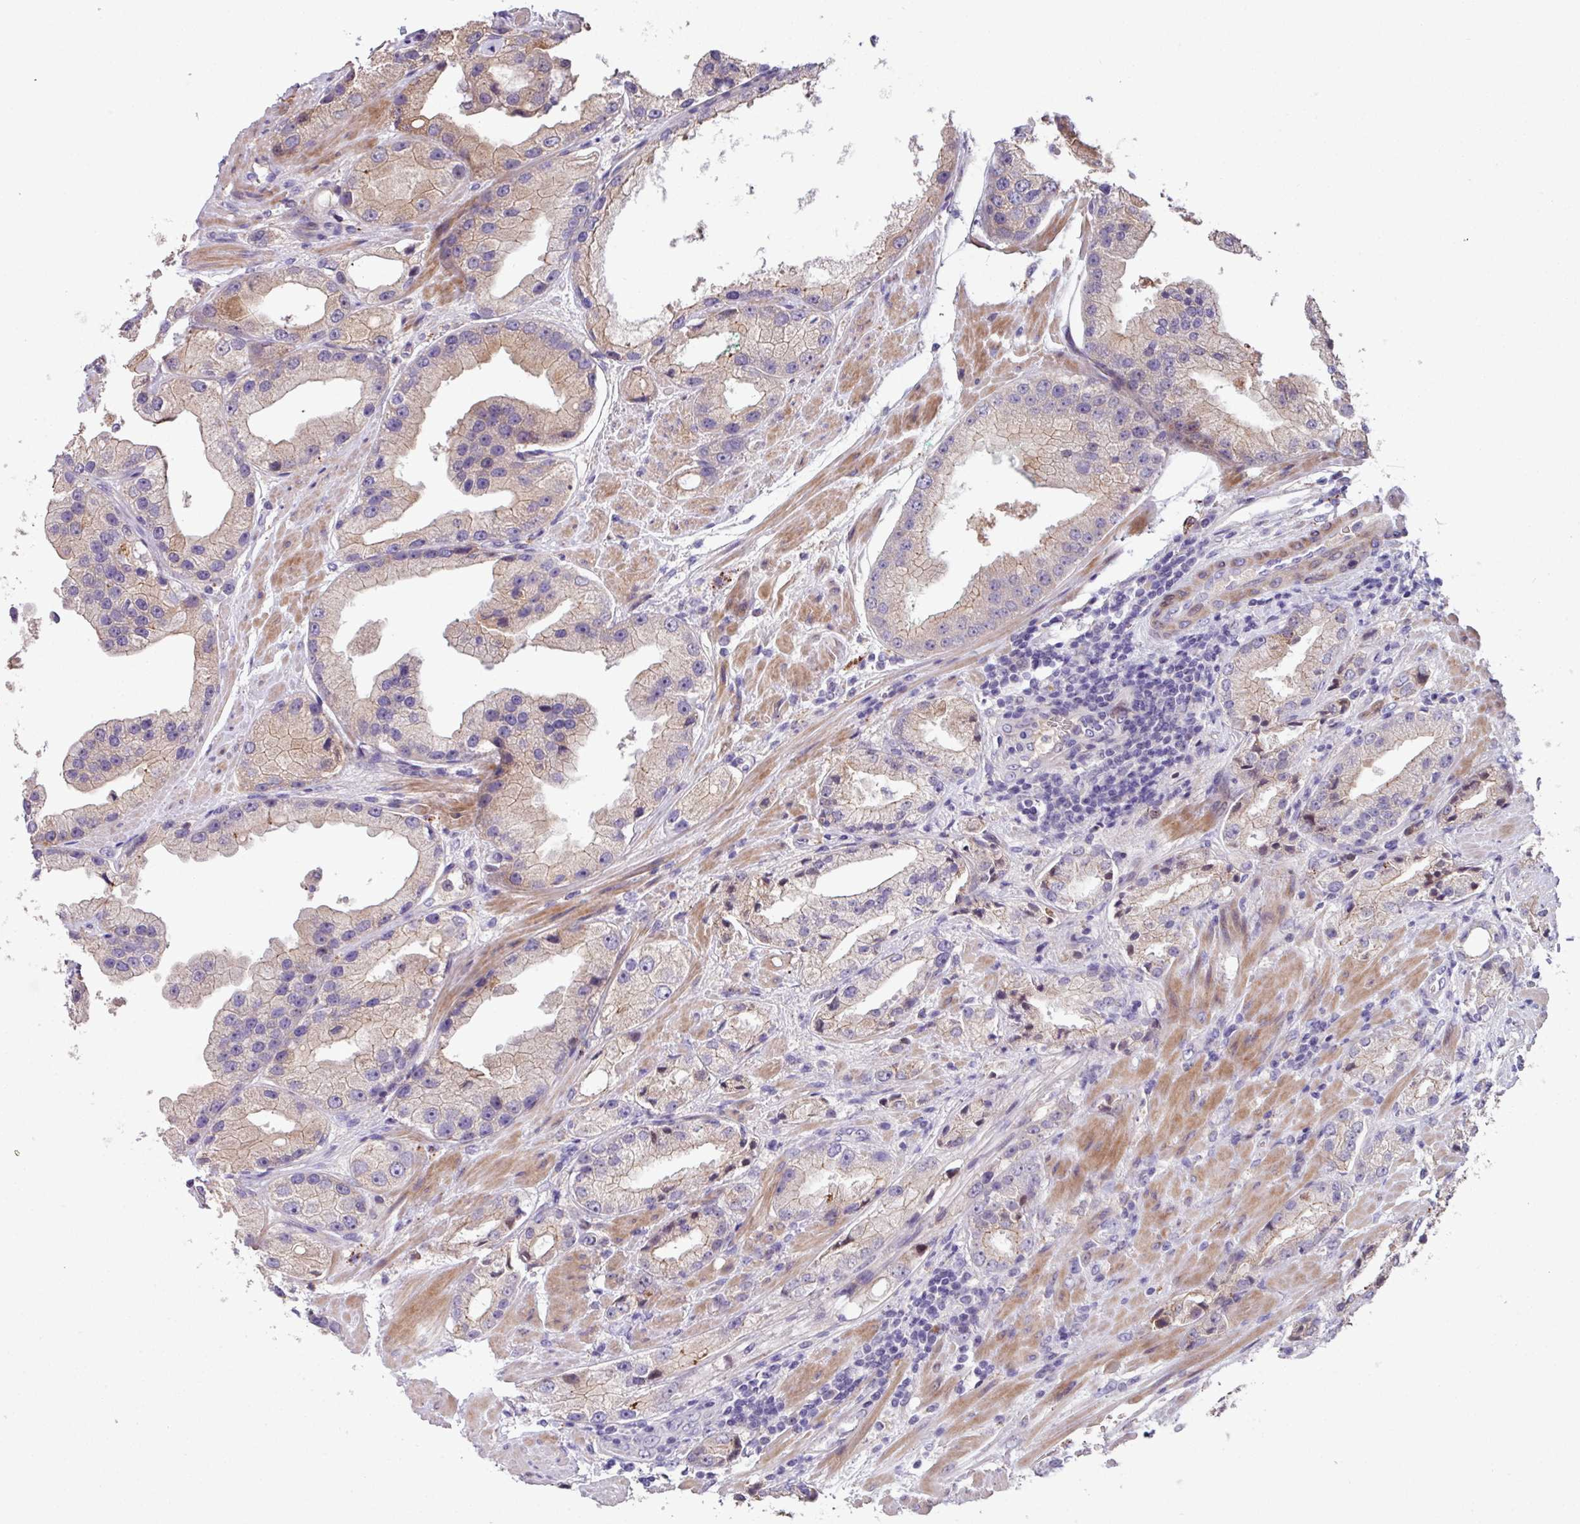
{"staining": {"intensity": "weak", "quantity": "25%-75%", "location": "cytoplasmic/membranous"}, "tissue": "prostate cancer", "cell_type": "Tumor cells", "image_type": "cancer", "snomed": [{"axis": "morphology", "description": "Adenocarcinoma, Low grade"}, {"axis": "topography", "description": "Prostate"}], "caption": "Tumor cells reveal low levels of weak cytoplasmic/membranous staining in about 25%-75% of cells in human adenocarcinoma (low-grade) (prostate).", "gene": "IQCJ", "patient": {"sex": "male", "age": 67}}